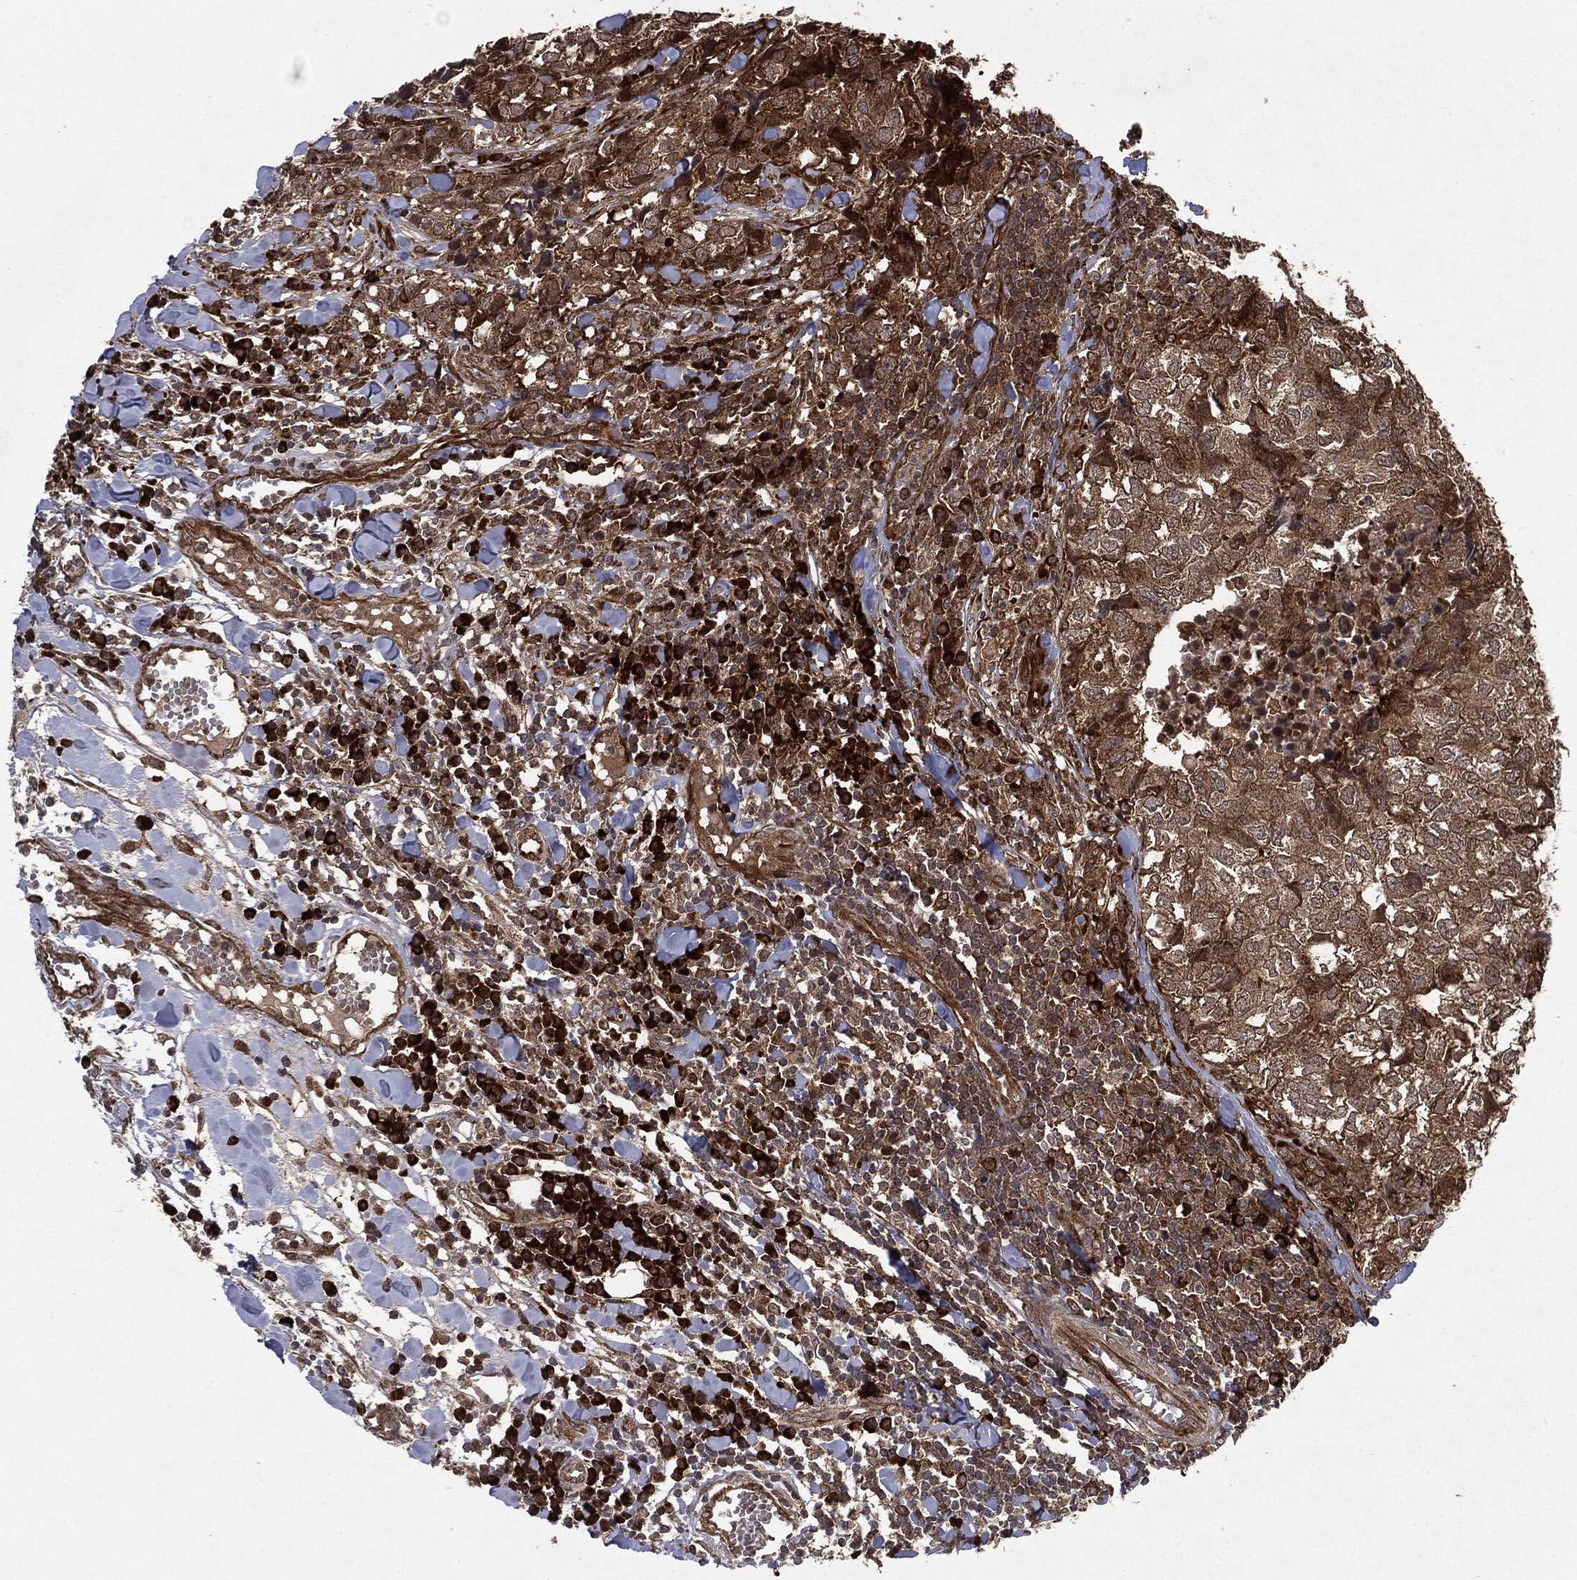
{"staining": {"intensity": "moderate", "quantity": ">75%", "location": "cytoplasmic/membranous"}, "tissue": "breast cancer", "cell_type": "Tumor cells", "image_type": "cancer", "snomed": [{"axis": "morphology", "description": "Duct carcinoma"}, {"axis": "topography", "description": "Breast"}], "caption": "Human breast cancer stained for a protein (brown) shows moderate cytoplasmic/membranous positive positivity in about >75% of tumor cells.", "gene": "OTUB1", "patient": {"sex": "female", "age": 30}}